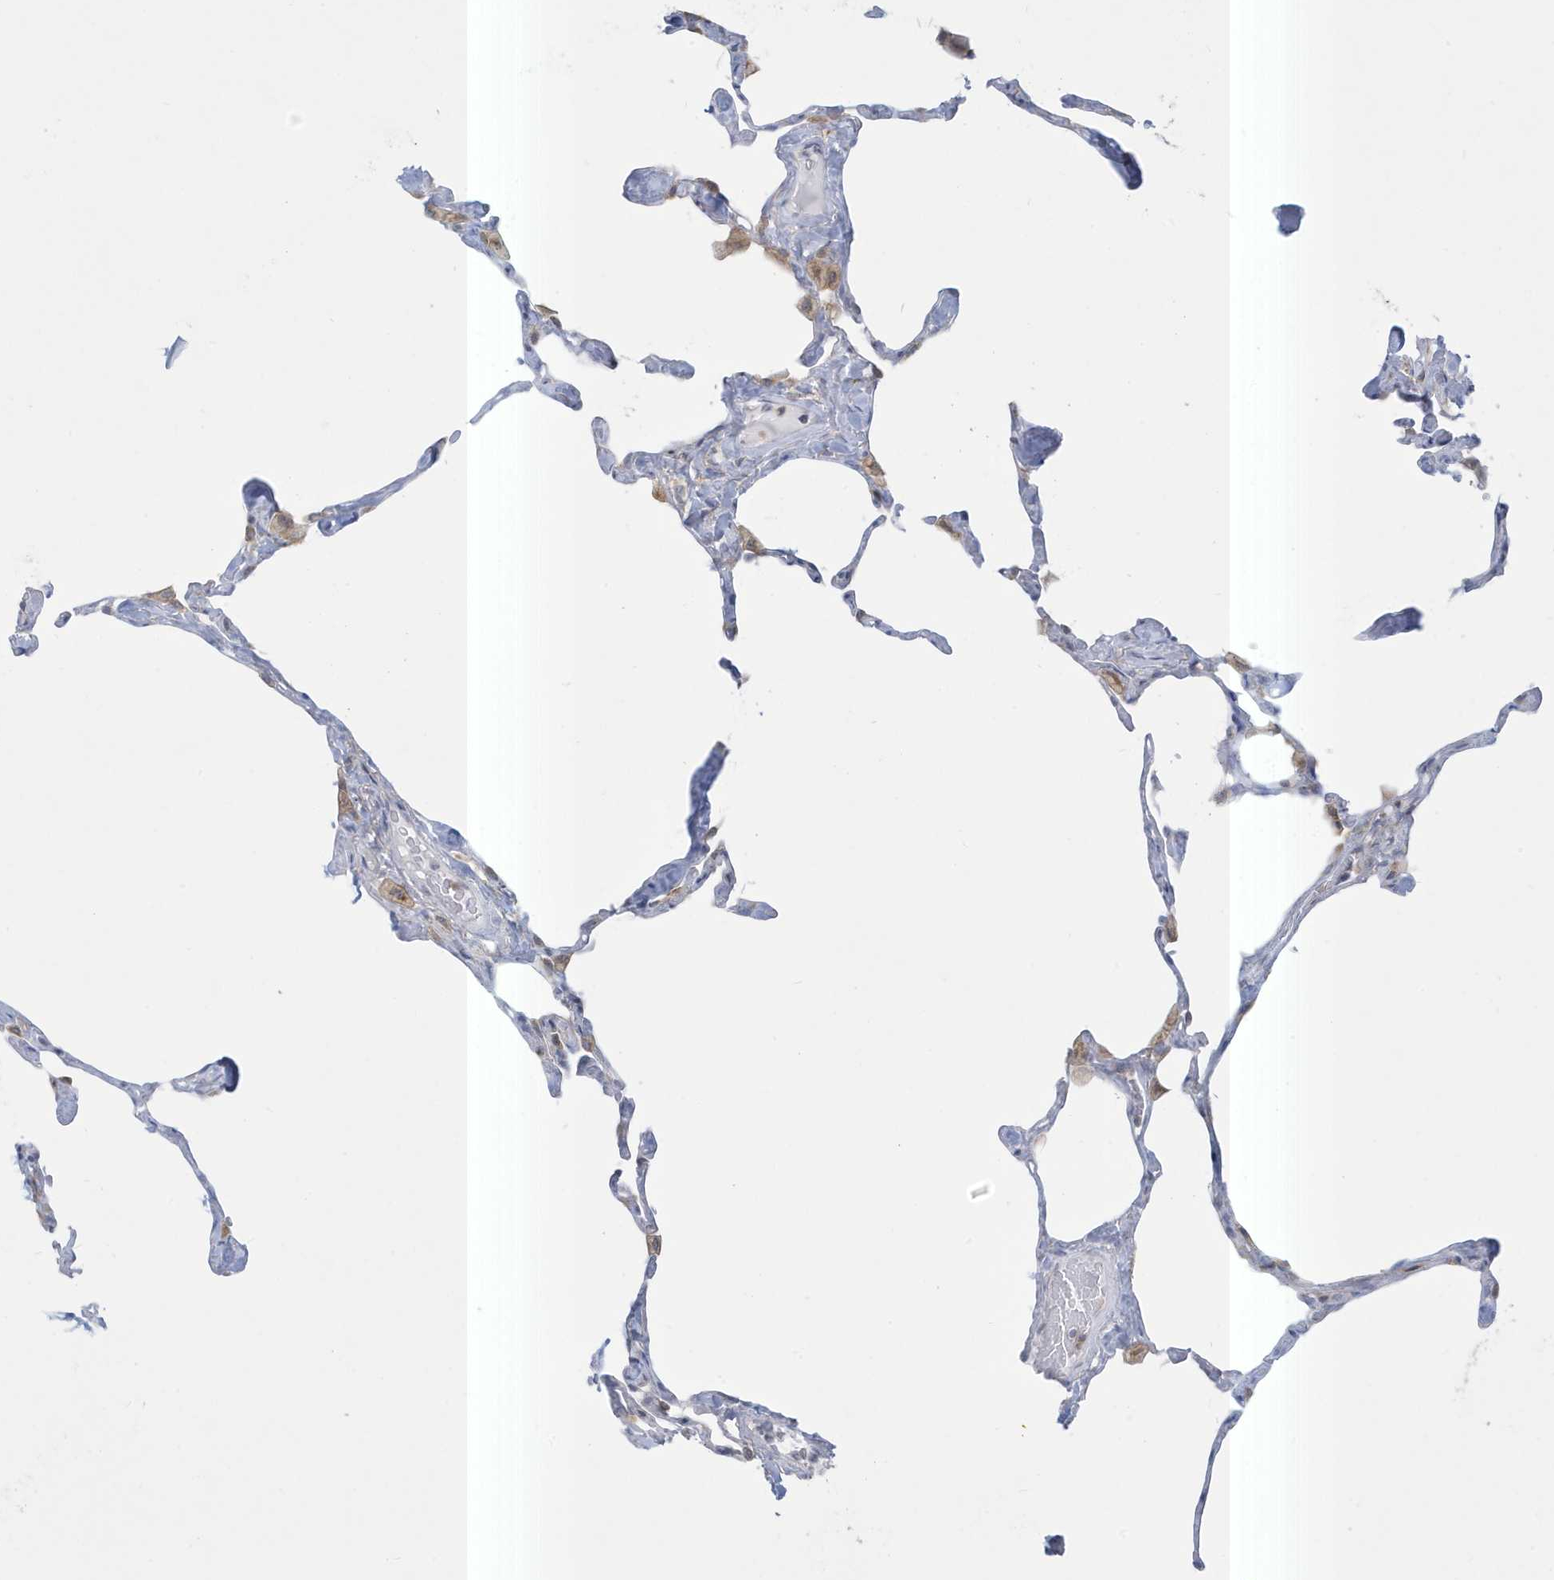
{"staining": {"intensity": "negative", "quantity": "none", "location": "none"}, "tissue": "lung", "cell_type": "Alveolar cells", "image_type": "normal", "snomed": [{"axis": "morphology", "description": "Normal tissue, NOS"}, {"axis": "topography", "description": "Lung"}], "caption": "Immunohistochemistry of normal human lung reveals no staining in alveolar cells.", "gene": "SLAMF9", "patient": {"sex": "male", "age": 65}}